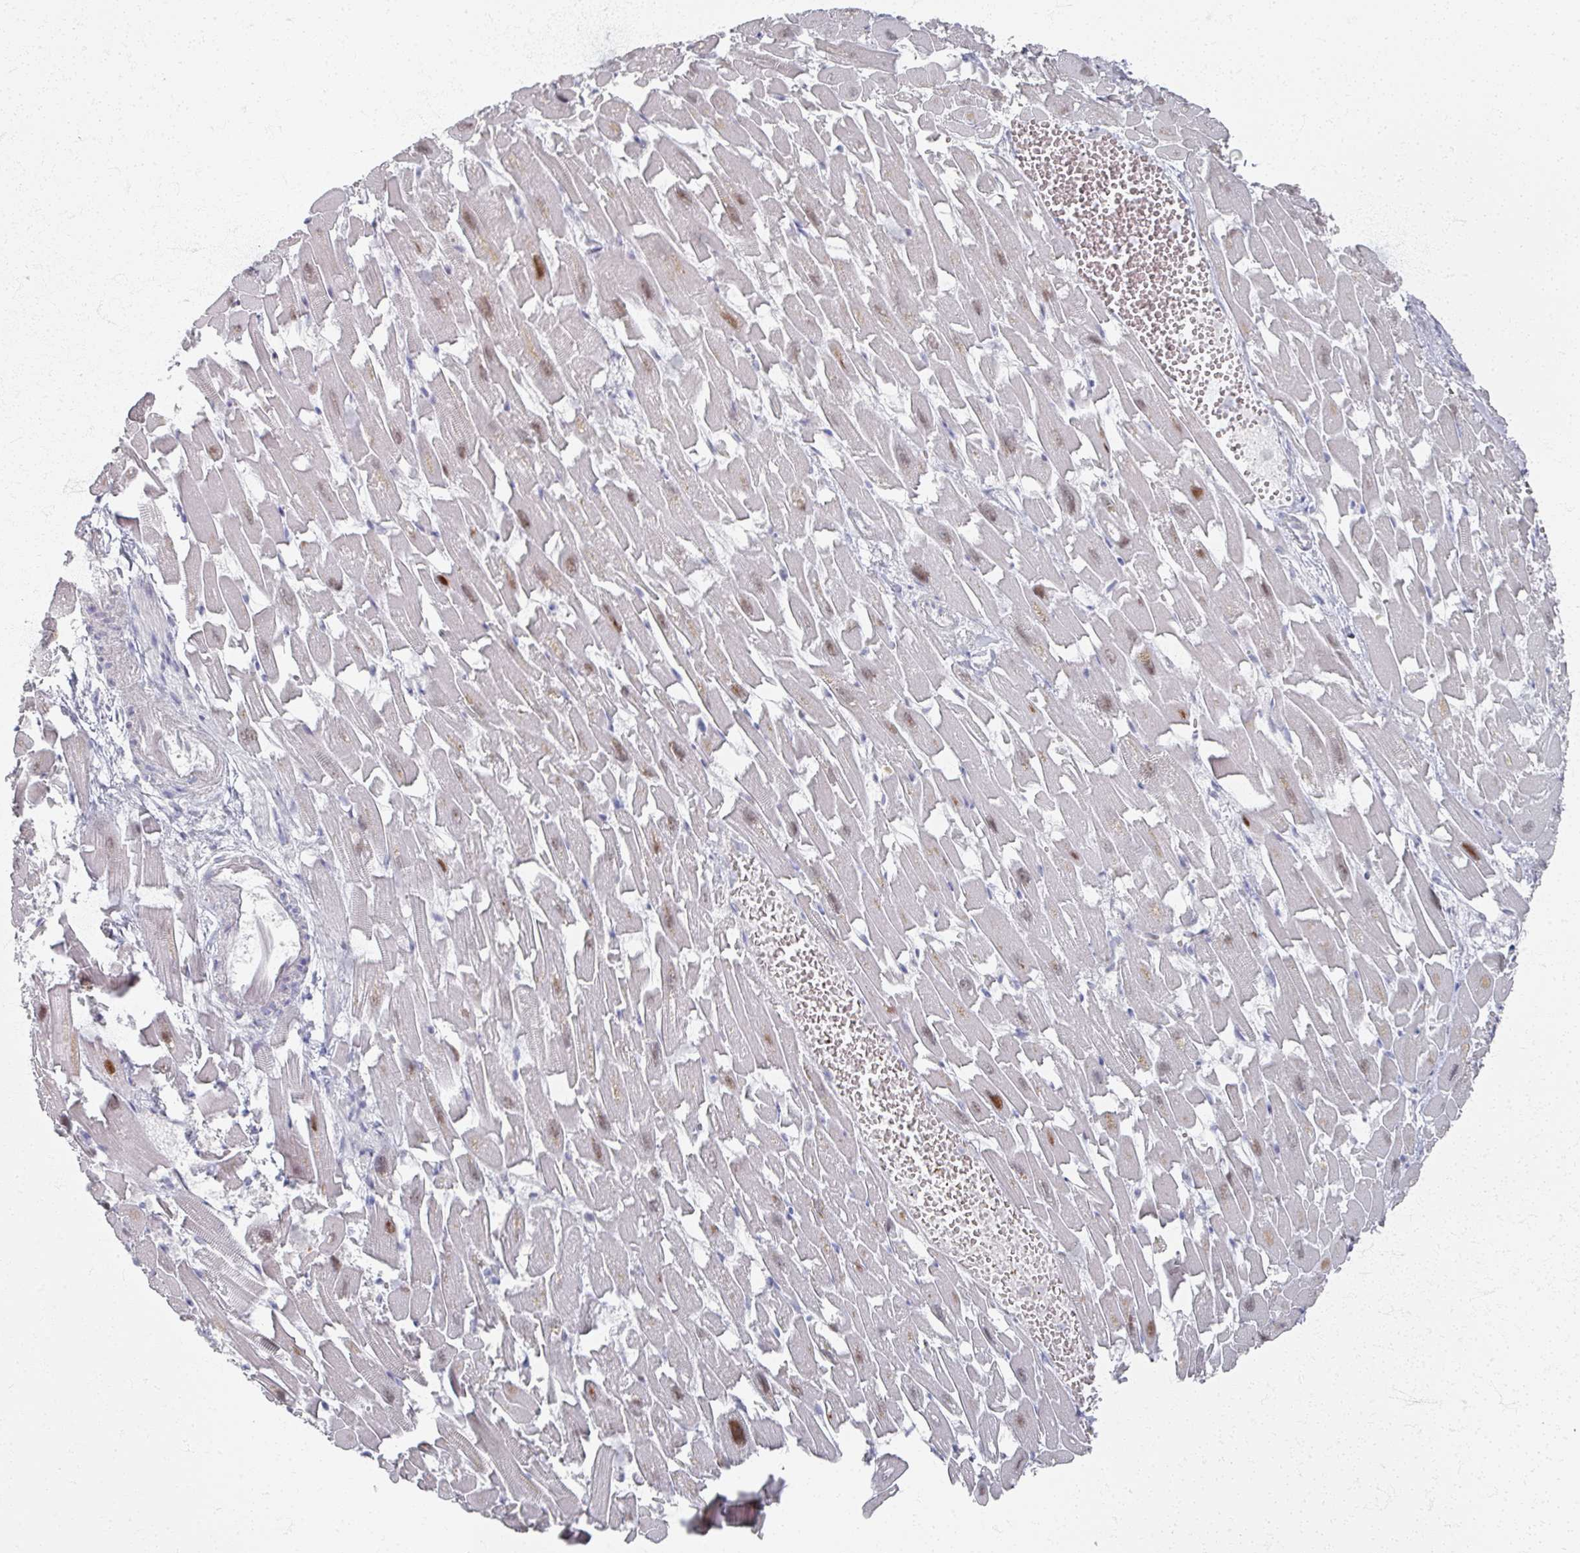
{"staining": {"intensity": "moderate", "quantity": "25%-75%", "location": "nuclear"}, "tissue": "heart muscle", "cell_type": "Cardiomyocytes", "image_type": "normal", "snomed": [{"axis": "morphology", "description": "Normal tissue, NOS"}, {"axis": "topography", "description": "Heart"}], "caption": "Human heart muscle stained with a brown dye displays moderate nuclear positive positivity in about 25%-75% of cardiomyocytes.", "gene": "TTYH3", "patient": {"sex": "female", "age": 64}}